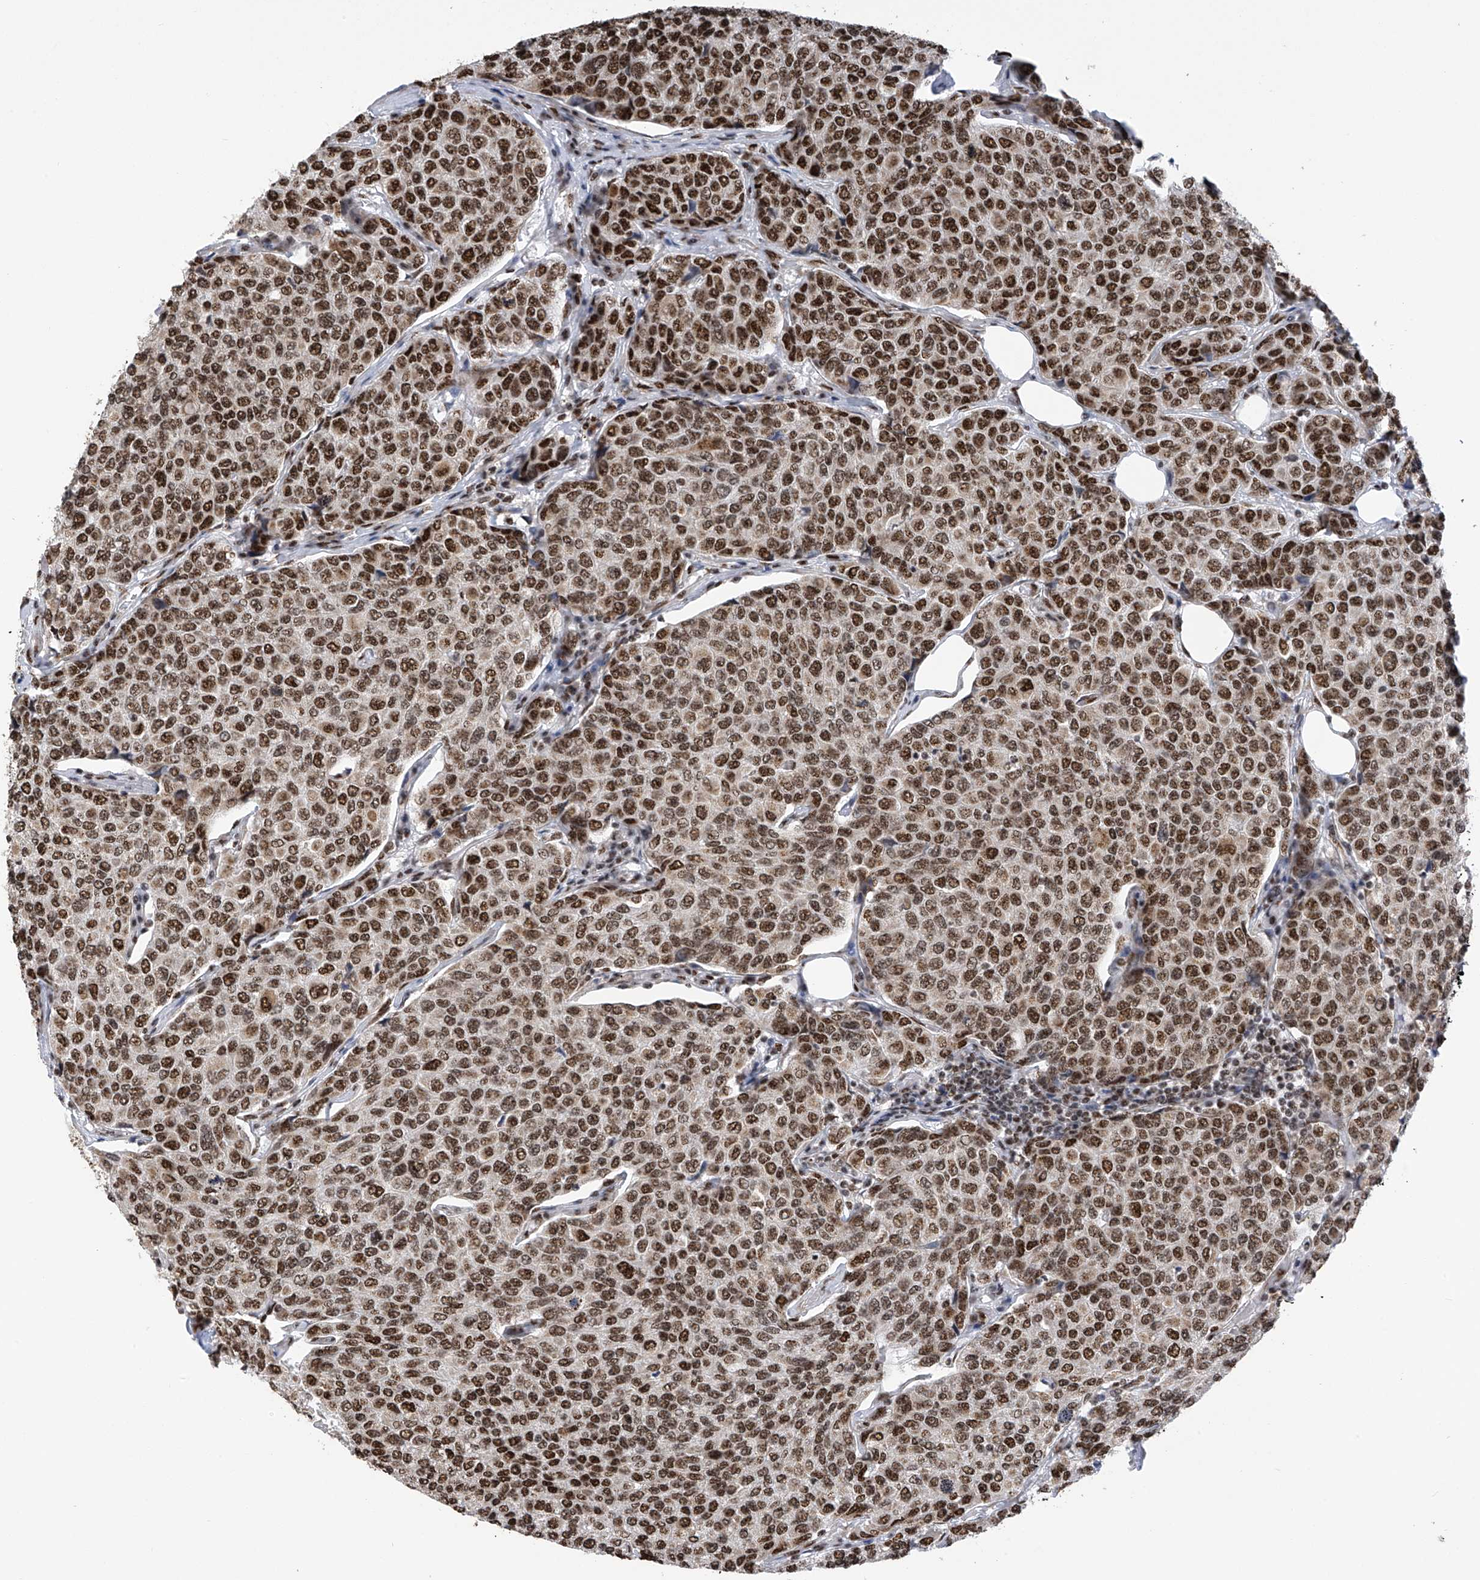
{"staining": {"intensity": "strong", "quantity": ">75%", "location": "nuclear"}, "tissue": "breast cancer", "cell_type": "Tumor cells", "image_type": "cancer", "snomed": [{"axis": "morphology", "description": "Duct carcinoma"}, {"axis": "topography", "description": "Breast"}], "caption": "Immunohistochemical staining of human breast cancer exhibits strong nuclear protein expression in about >75% of tumor cells.", "gene": "APLF", "patient": {"sex": "female", "age": 55}}